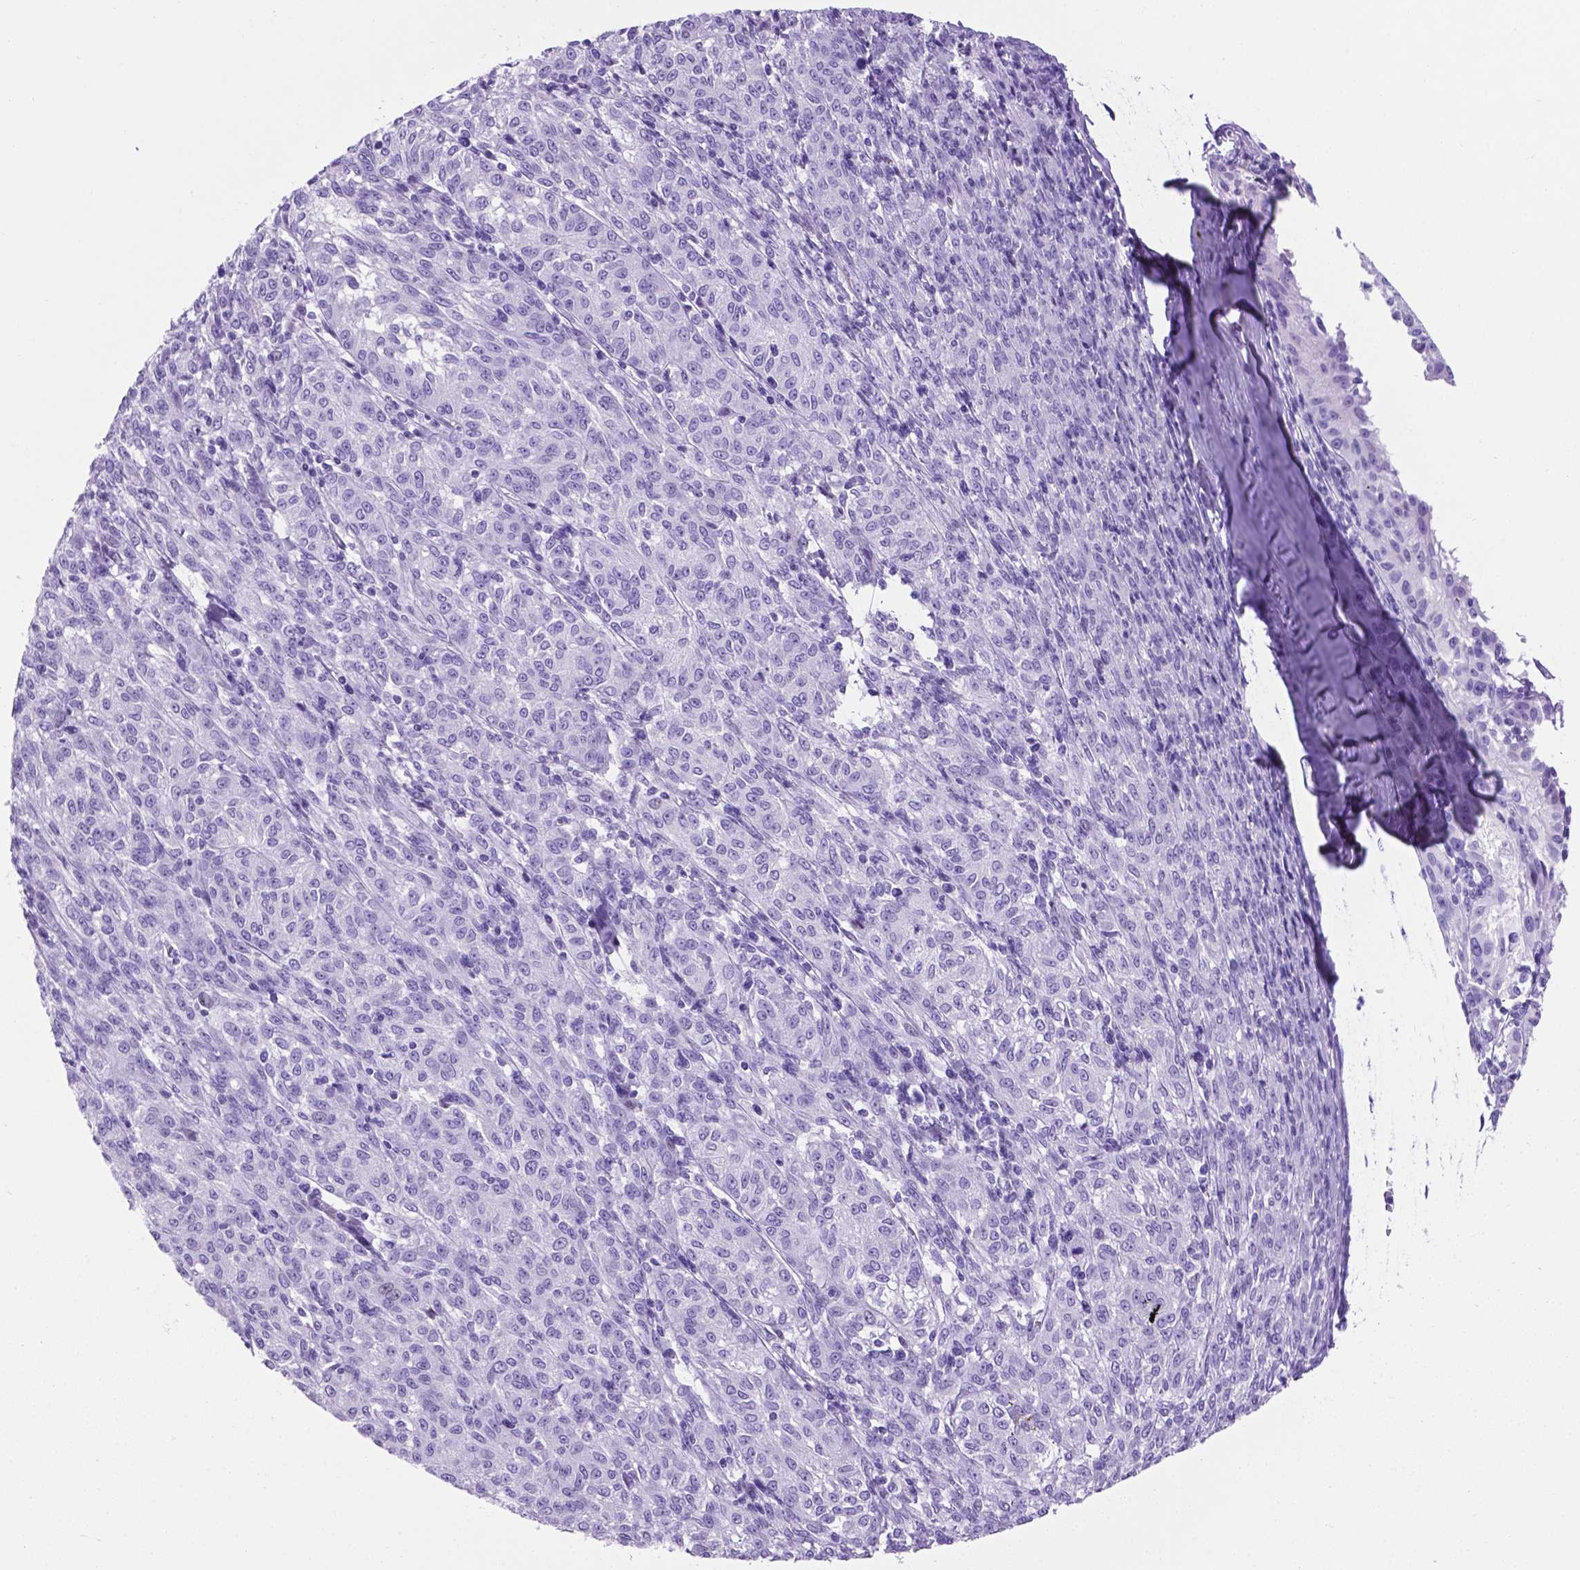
{"staining": {"intensity": "negative", "quantity": "none", "location": "none"}, "tissue": "melanoma", "cell_type": "Tumor cells", "image_type": "cancer", "snomed": [{"axis": "morphology", "description": "Malignant melanoma, NOS"}, {"axis": "topography", "description": "Skin"}], "caption": "Malignant melanoma was stained to show a protein in brown. There is no significant staining in tumor cells.", "gene": "C17orf107", "patient": {"sex": "female", "age": 72}}